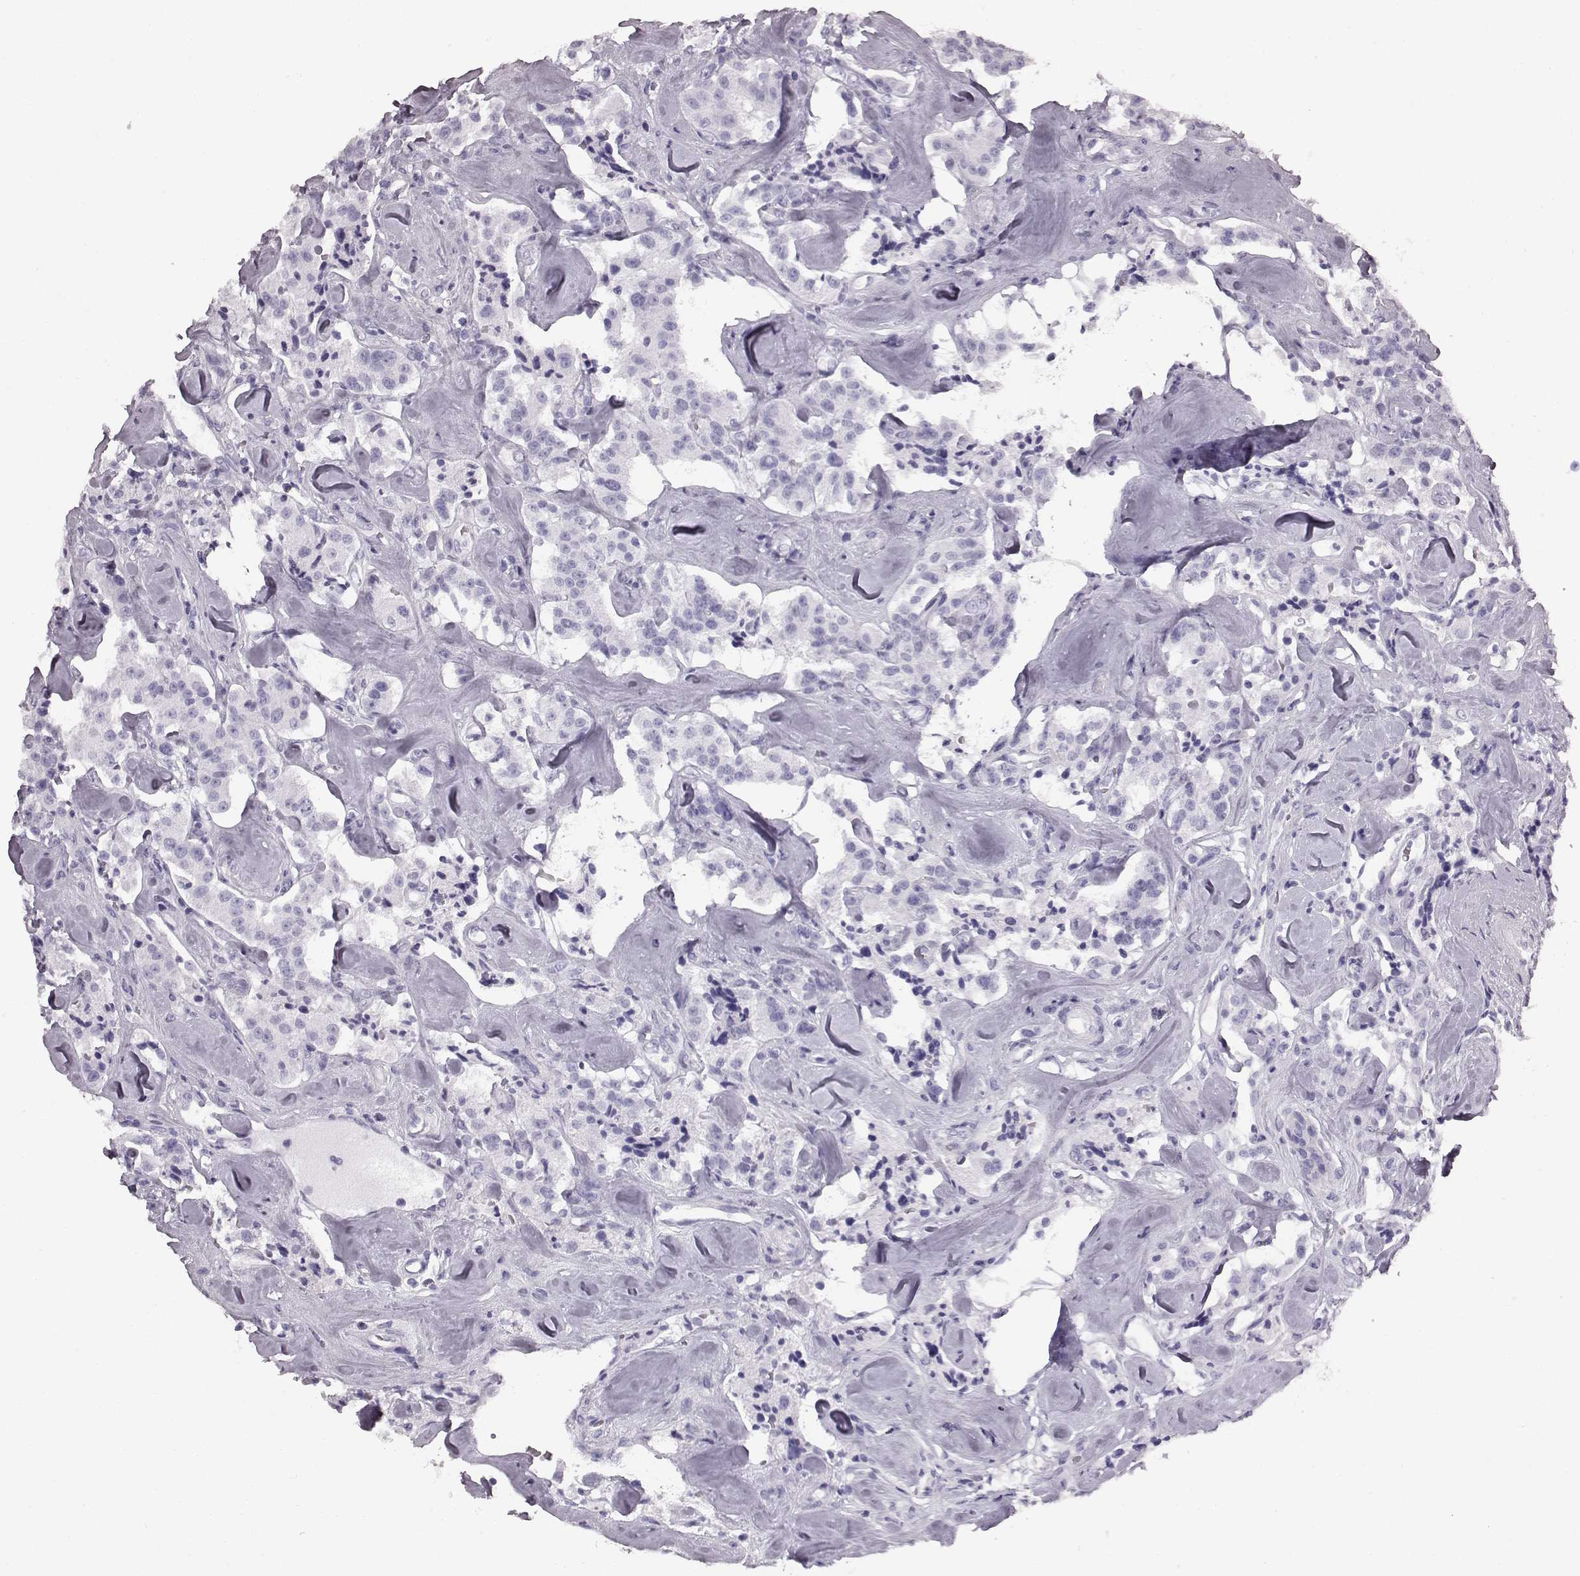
{"staining": {"intensity": "negative", "quantity": "none", "location": "none"}, "tissue": "carcinoid", "cell_type": "Tumor cells", "image_type": "cancer", "snomed": [{"axis": "morphology", "description": "Carcinoid, malignant, NOS"}, {"axis": "topography", "description": "Pancreas"}], "caption": "Immunohistochemical staining of human carcinoid displays no significant positivity in tumor cells.", "gene": "TCHHL1", "patient": {"sex": "male", "age": 41}}